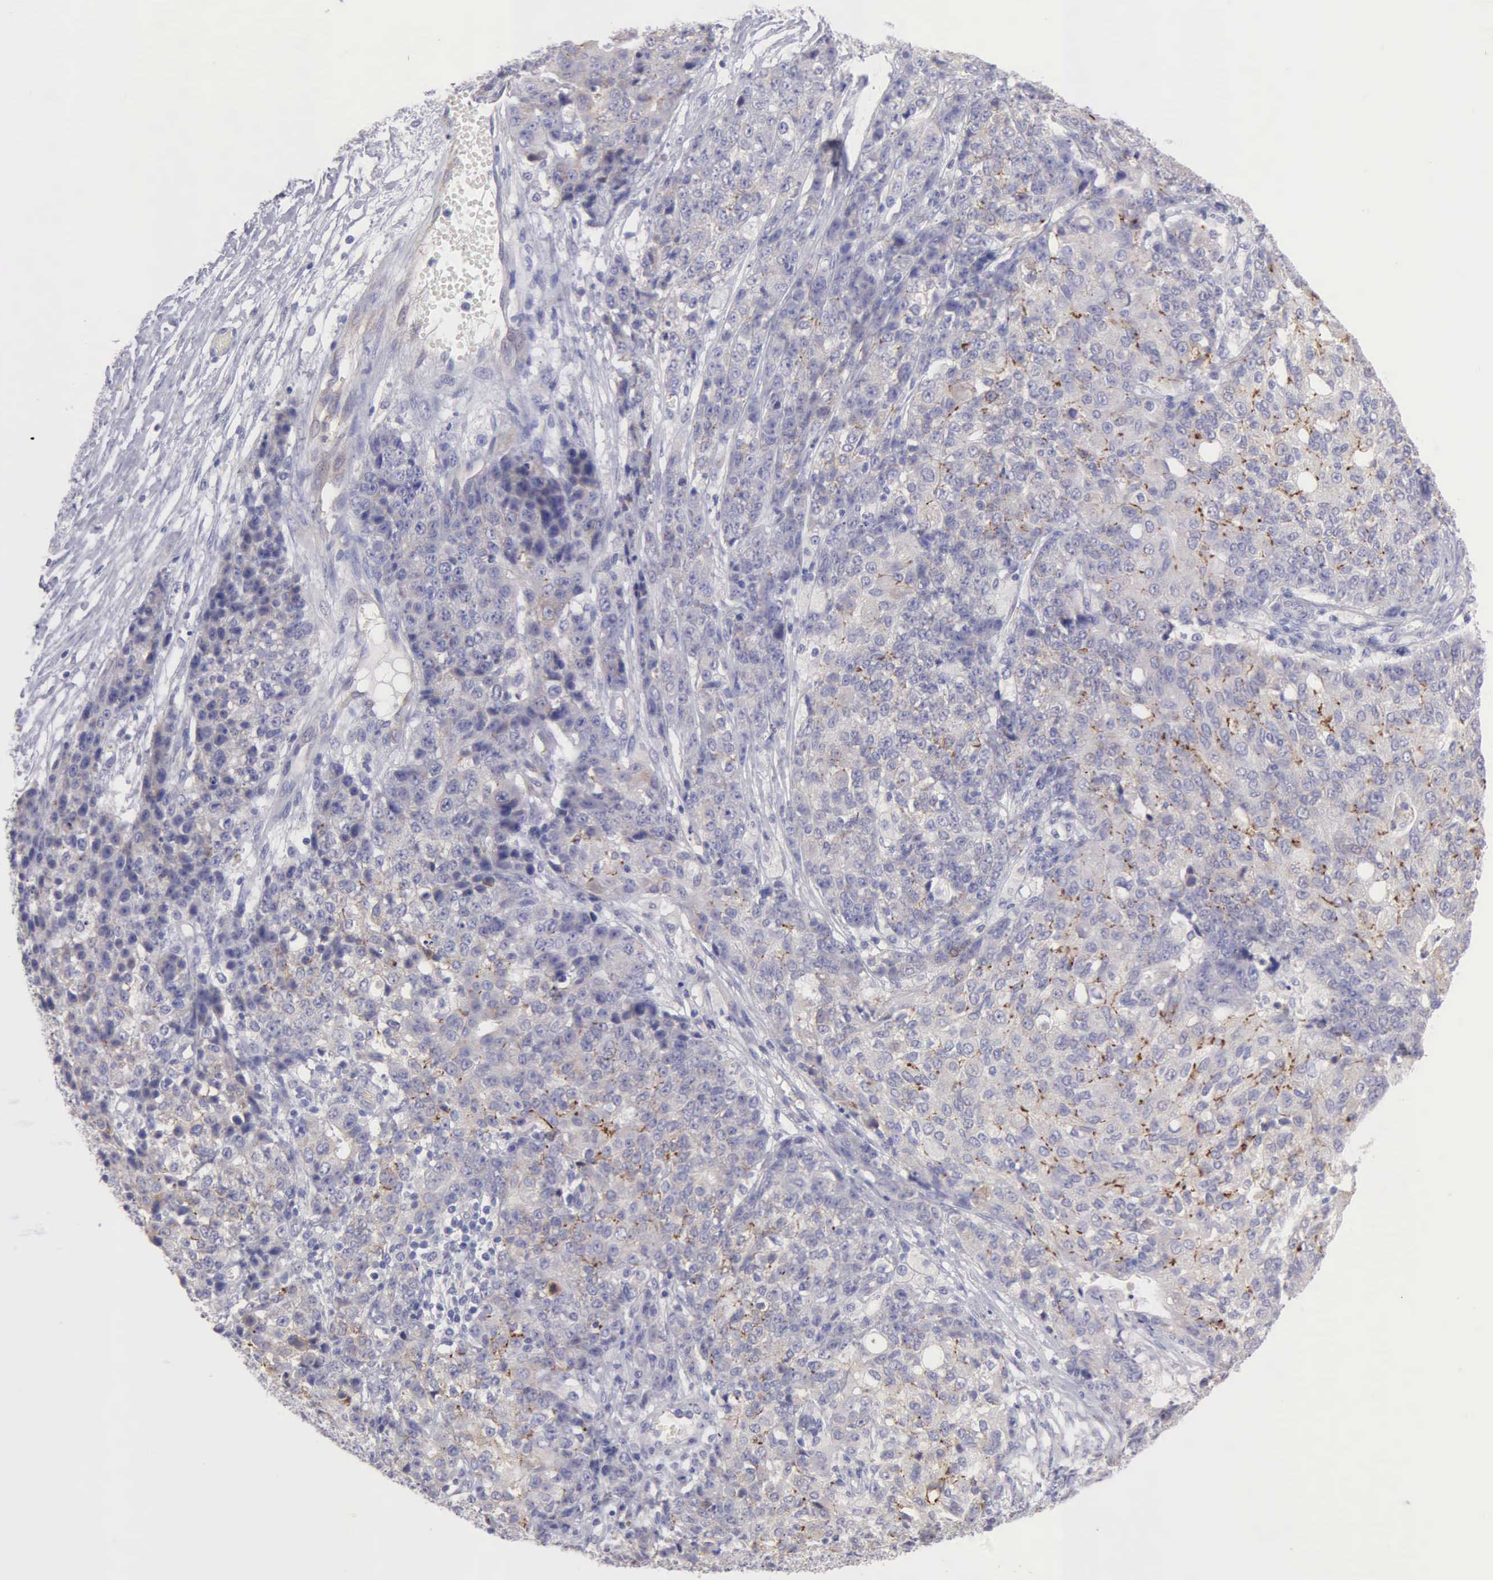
{"staining": {"intensity": "weak", "quantity": "<25%", "location": "cytoplasmic/membranous"}, "tissue": "ovarian cancer", "cell_type": "Tumor cells", "image_type": "cancer", "snomed": [{"axis": "morphology", "description": "Carcinoma, endometroid"}, {"axis": "topography", "description": "Ovary"}], "caption": "This is an immunohistochemistry photomicrograph of ovarian cancer (endometroid carcinoma). There is no staining in tumor cells.", "gene": "APP", "patient": {"sex": "female", "age": 42}}